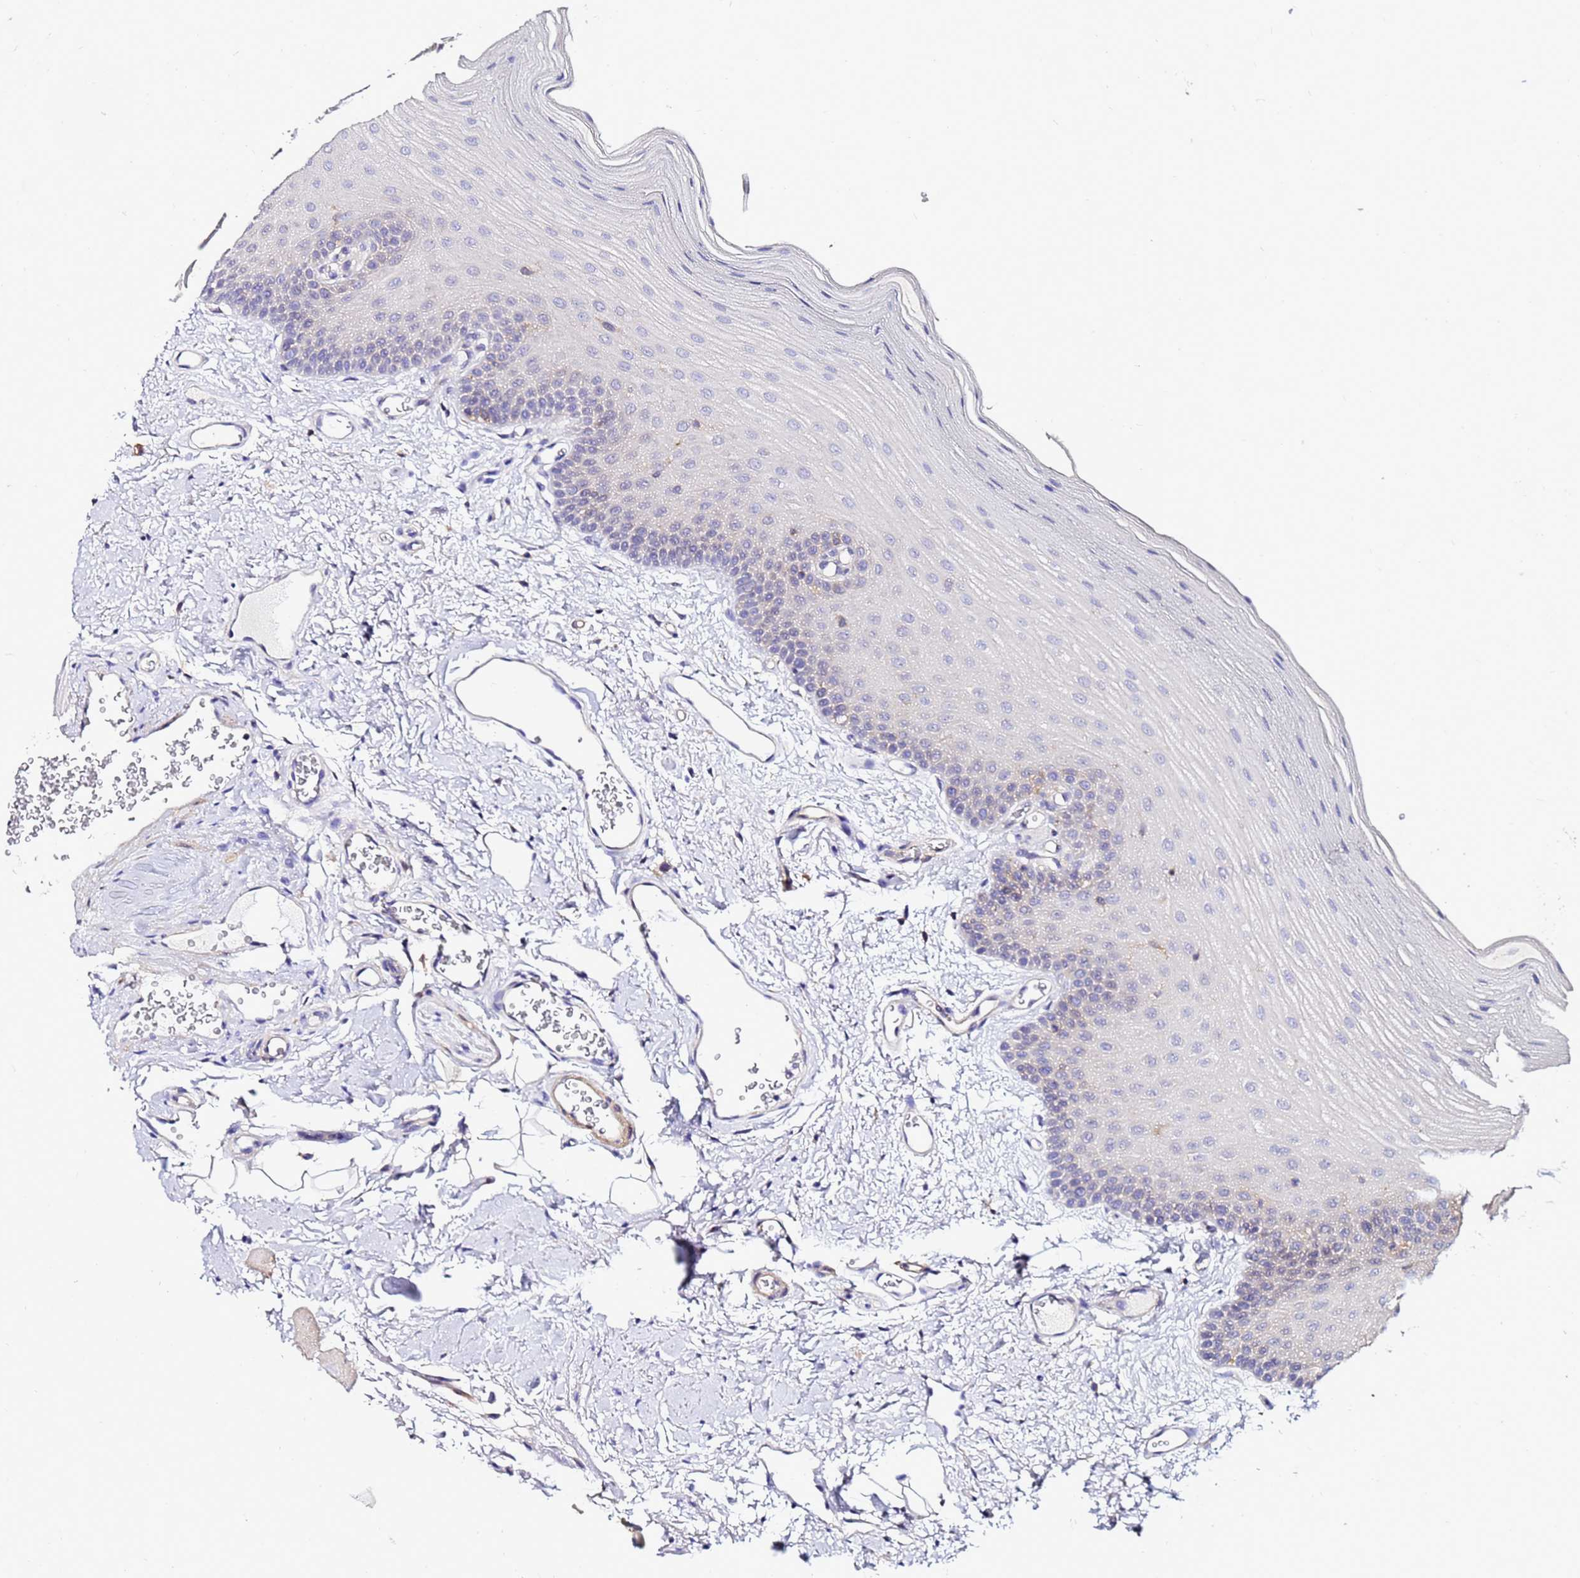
{"staining": {"intensity": "negative", "quantity": "none", "location": "none"}, "tissue": "oral mucosa", "cell_type": "Squamous epithelial cells", "image_type": "normal", "snomed": [{"axis": "morphology", "description": "Normal tissue, NOS"}, {"axis": "topography", "description": "Oral tissue"}], "caption": "DAB immunohistochemical staining of unremarkable oral mucosa demonstrates no significant staining in squamous epithelial cells.", "gene": "DBNDD2", "patient": {"sex": "male", "age": 68}}